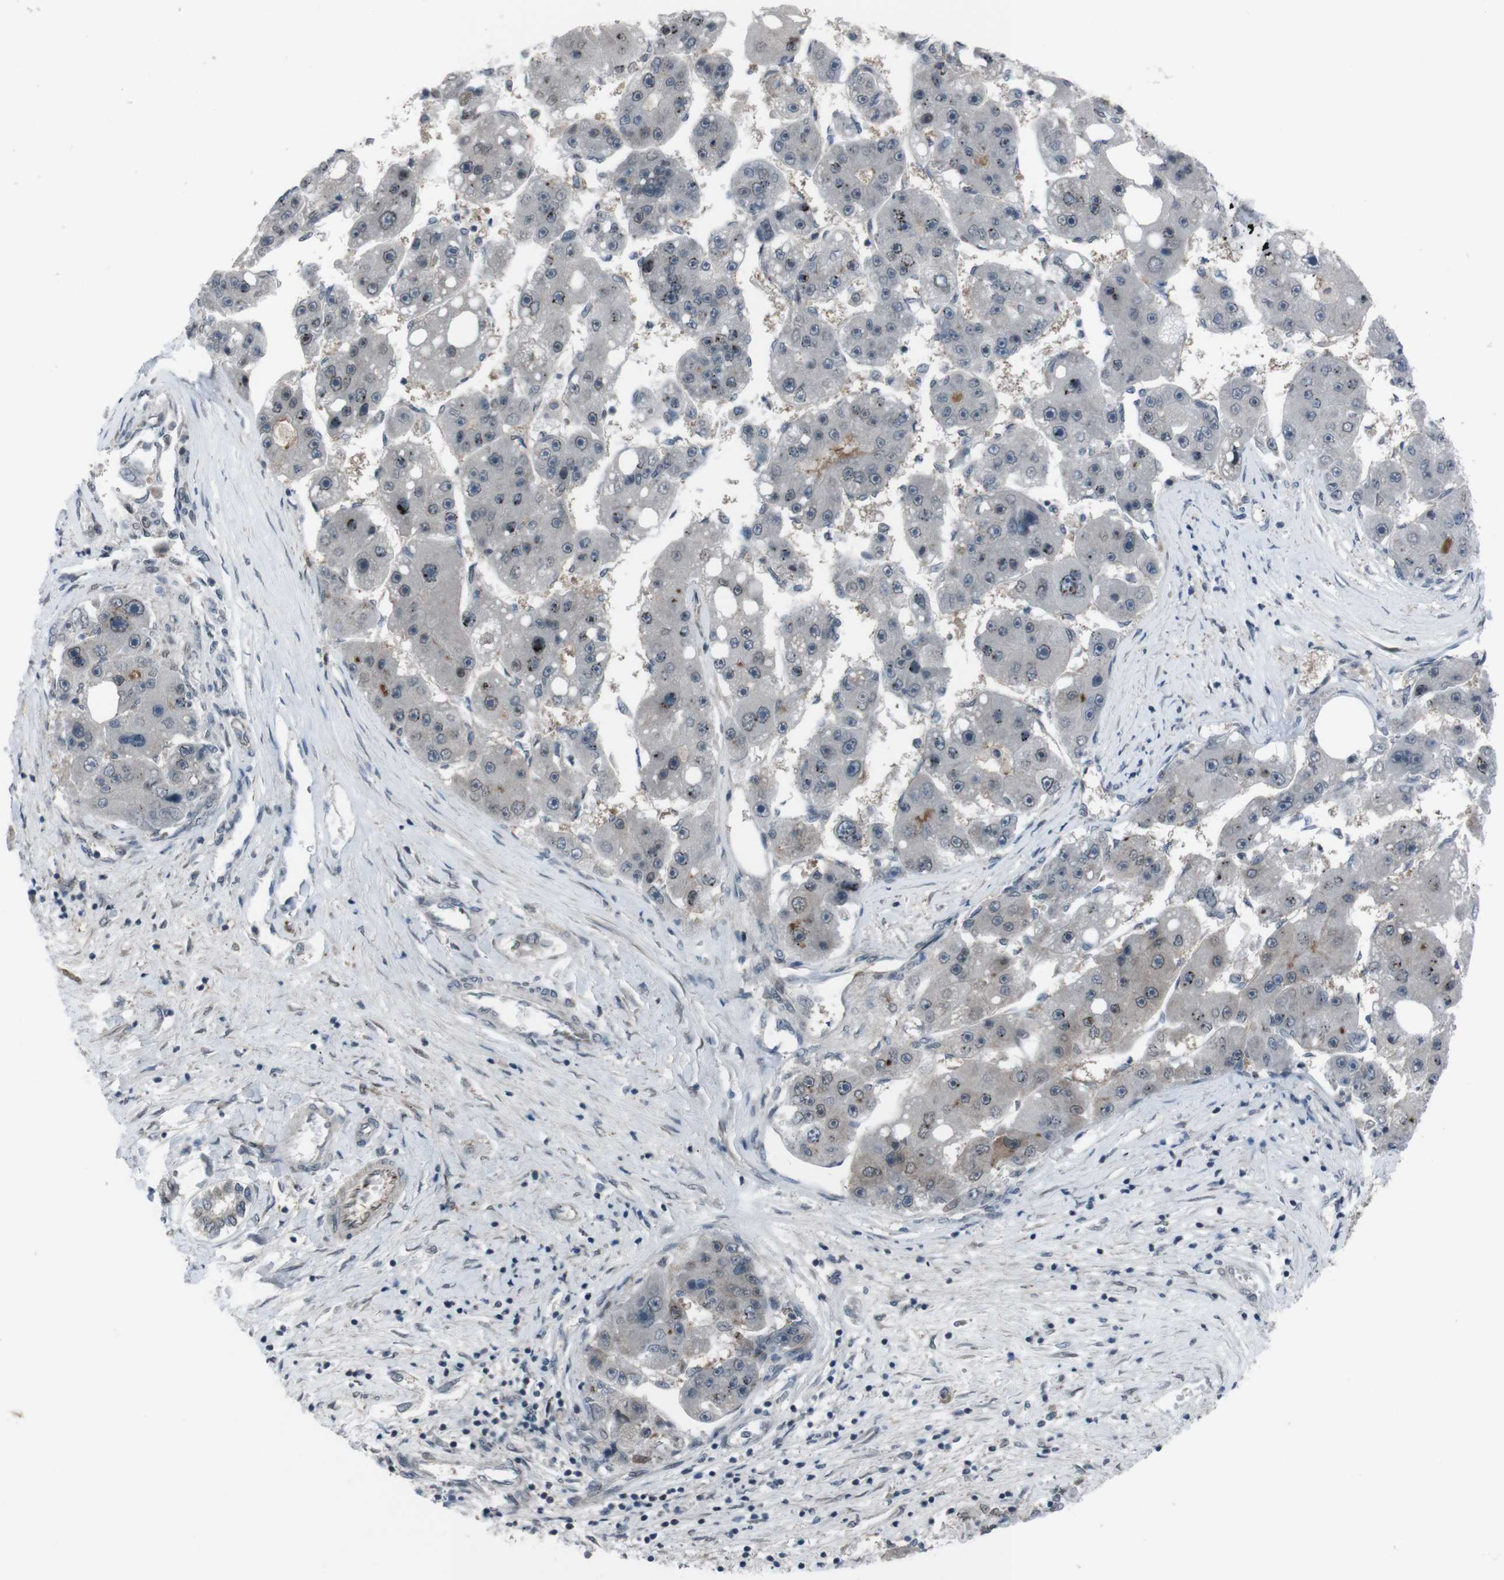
{"staining": {"intensity": "weak", "quantity": "<25%", "location": "cytoplasmic/membranous,nuclear"}, "tissue": "liver cancer", "cell_type": "Tumor cells", "image_type": "cancer", "snomed": [{"axis": "morphology", "description": "Carcinoma, Hepatocellular, NOS"}, {"axis": "topography", "description": "Liver"}], "caption": "An immunohistochemistry (IHC) histopathology image of liver hepatocellular carcinoma is shown. There is no staining in tumor cells of liver hepatocellular carcinoma.", "gene": "SS18L1", "patient": {"sex": "female", "age": 61}}